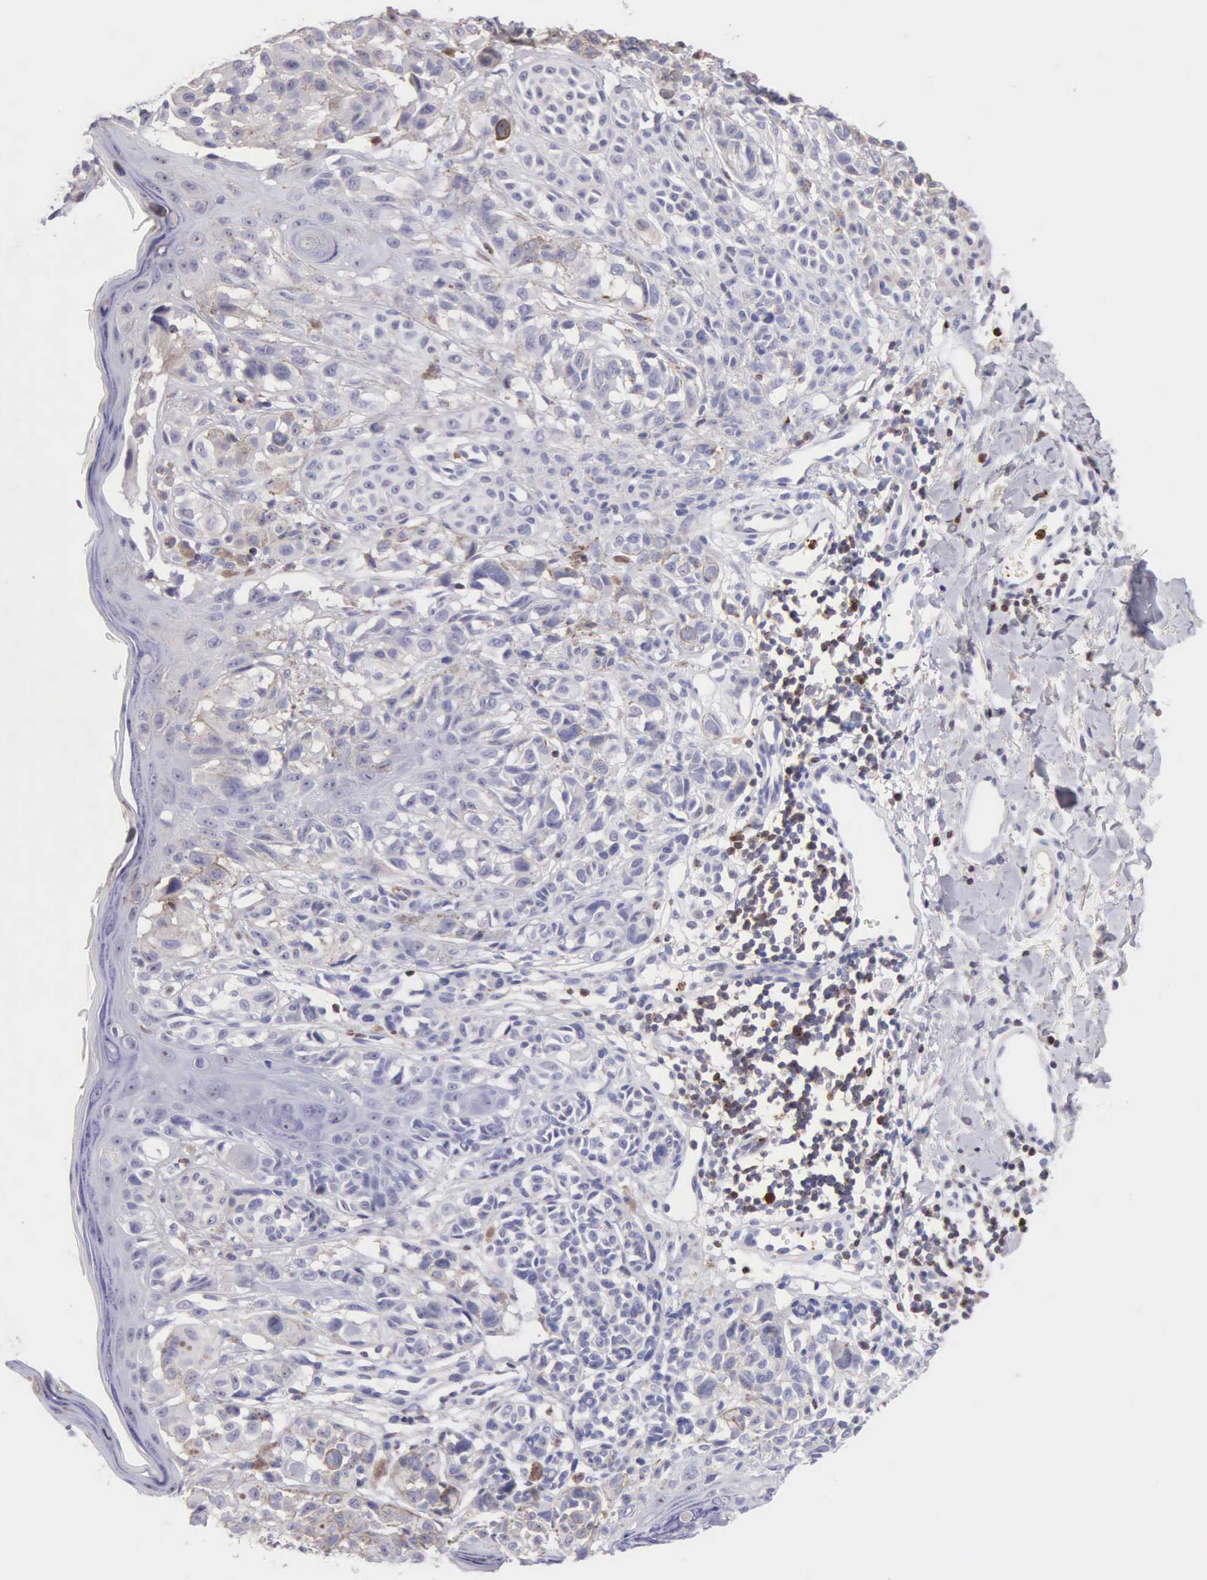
{"staining": {"intensity": "negative", "quantity": "none", "location": "none"}, "tissue": "melanoma", "cell_type": "Tumor cells", "image_type": "cancer", "snomed": [{"axis": "morphology", "description": "Malignant melanoma, NOS"}, {"axis": "topography", "description": "Skin"}], "caption": "A high-resolution micrograph shows immunohistochemistry staining of melanoma, which exhibits no significant expression in tumor cells.", "gene": "SRGN", "patient": {"sex": "male", "age": 40}}